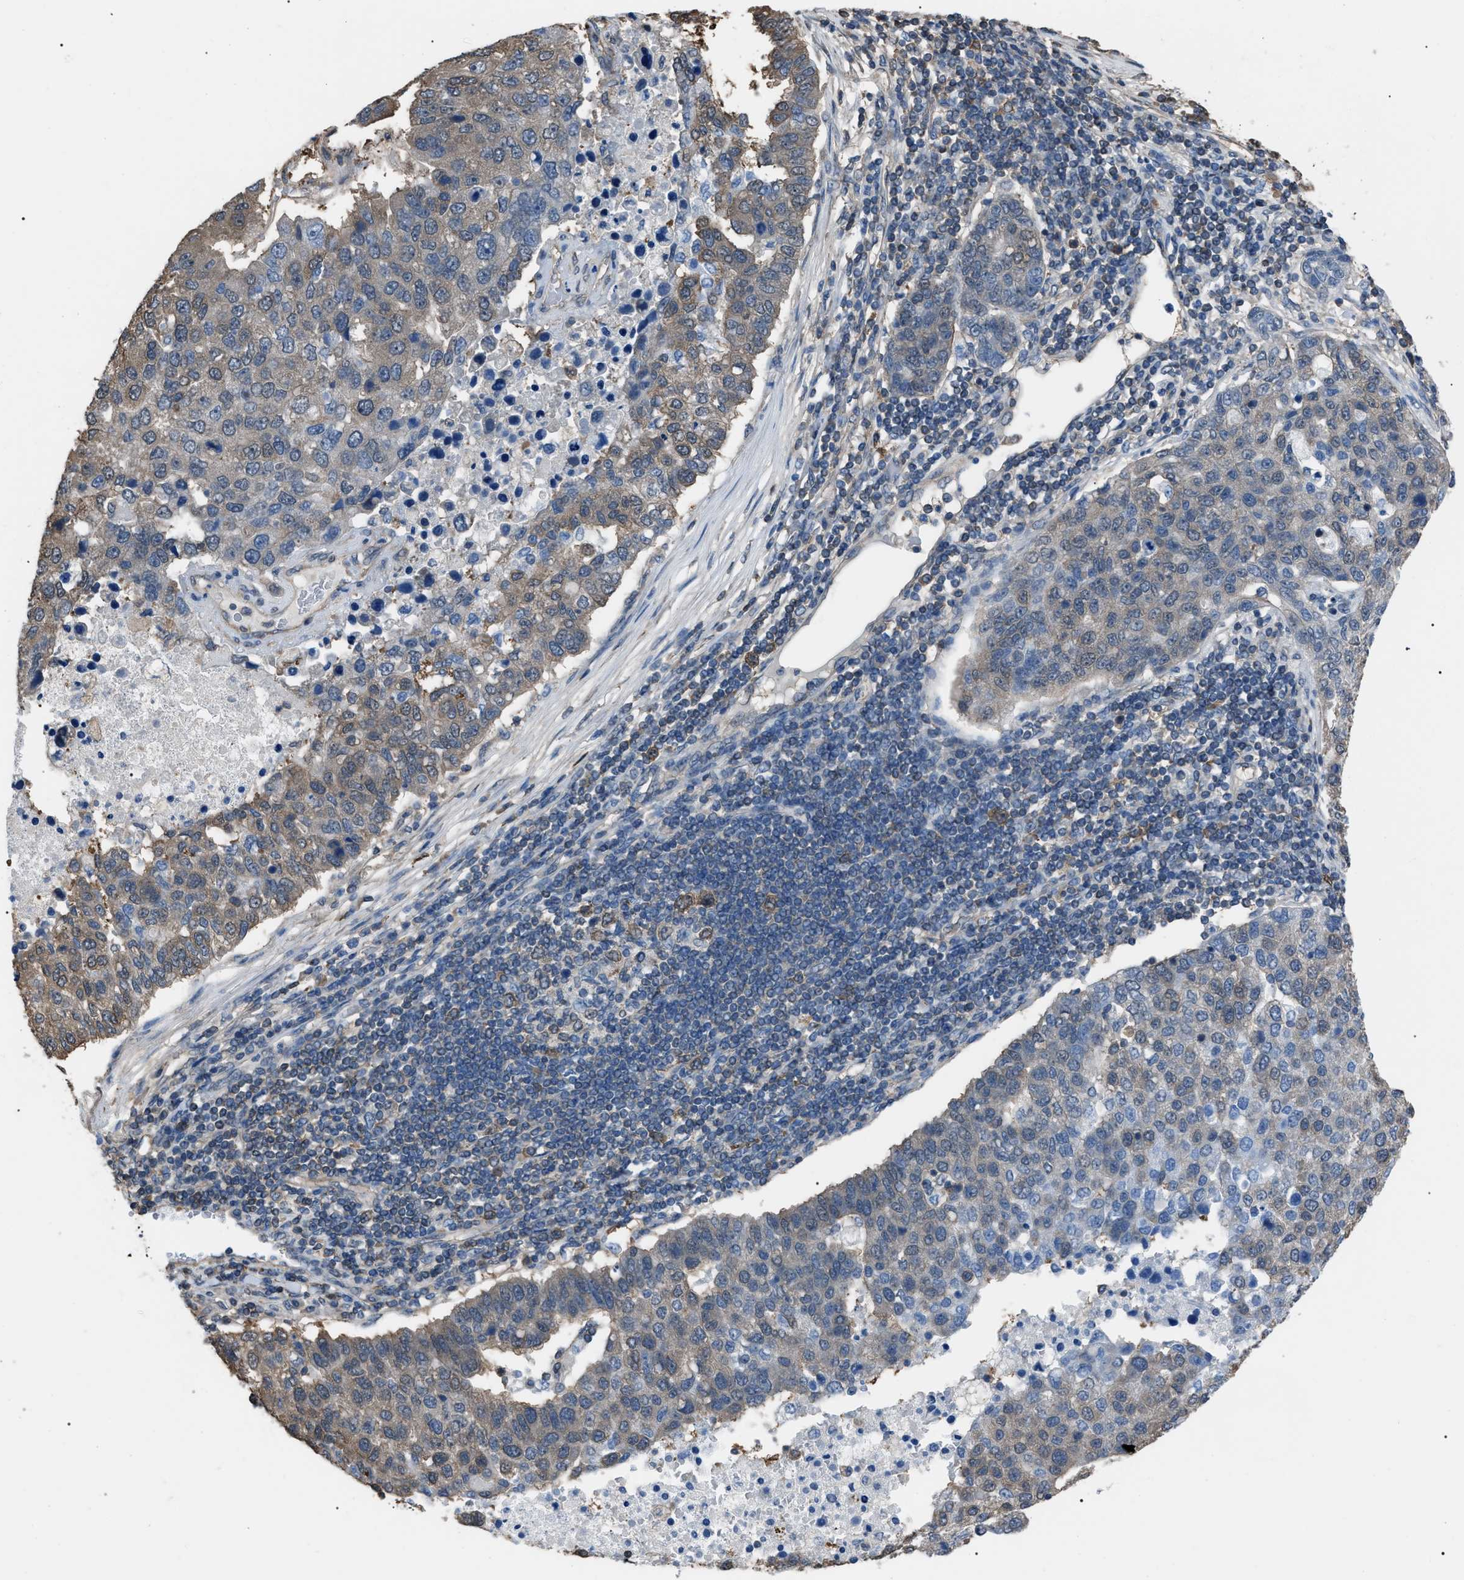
{"staining": {"intensity": "weak", "quantity": "<25%", "location": "cytoplasmic/membranous"}, "tissue": "pancreatic cancer", "cell_type": "Tumor cells", "image_type": "cancer", "snomed": [{"axis": "morphology", "description": "Adenocarcinoma, NOS"}, {"axis": "topography", "description": "Pancreas"}], "caption": "High power microscopy photomicrograph of an immunohistochemistry histopathology image of adenocarcinoma (pancreatic), revealing no significant positivity in tumor cells.", "gene": "PDCD5", "patient": {"sex": "female", "age": 61}}